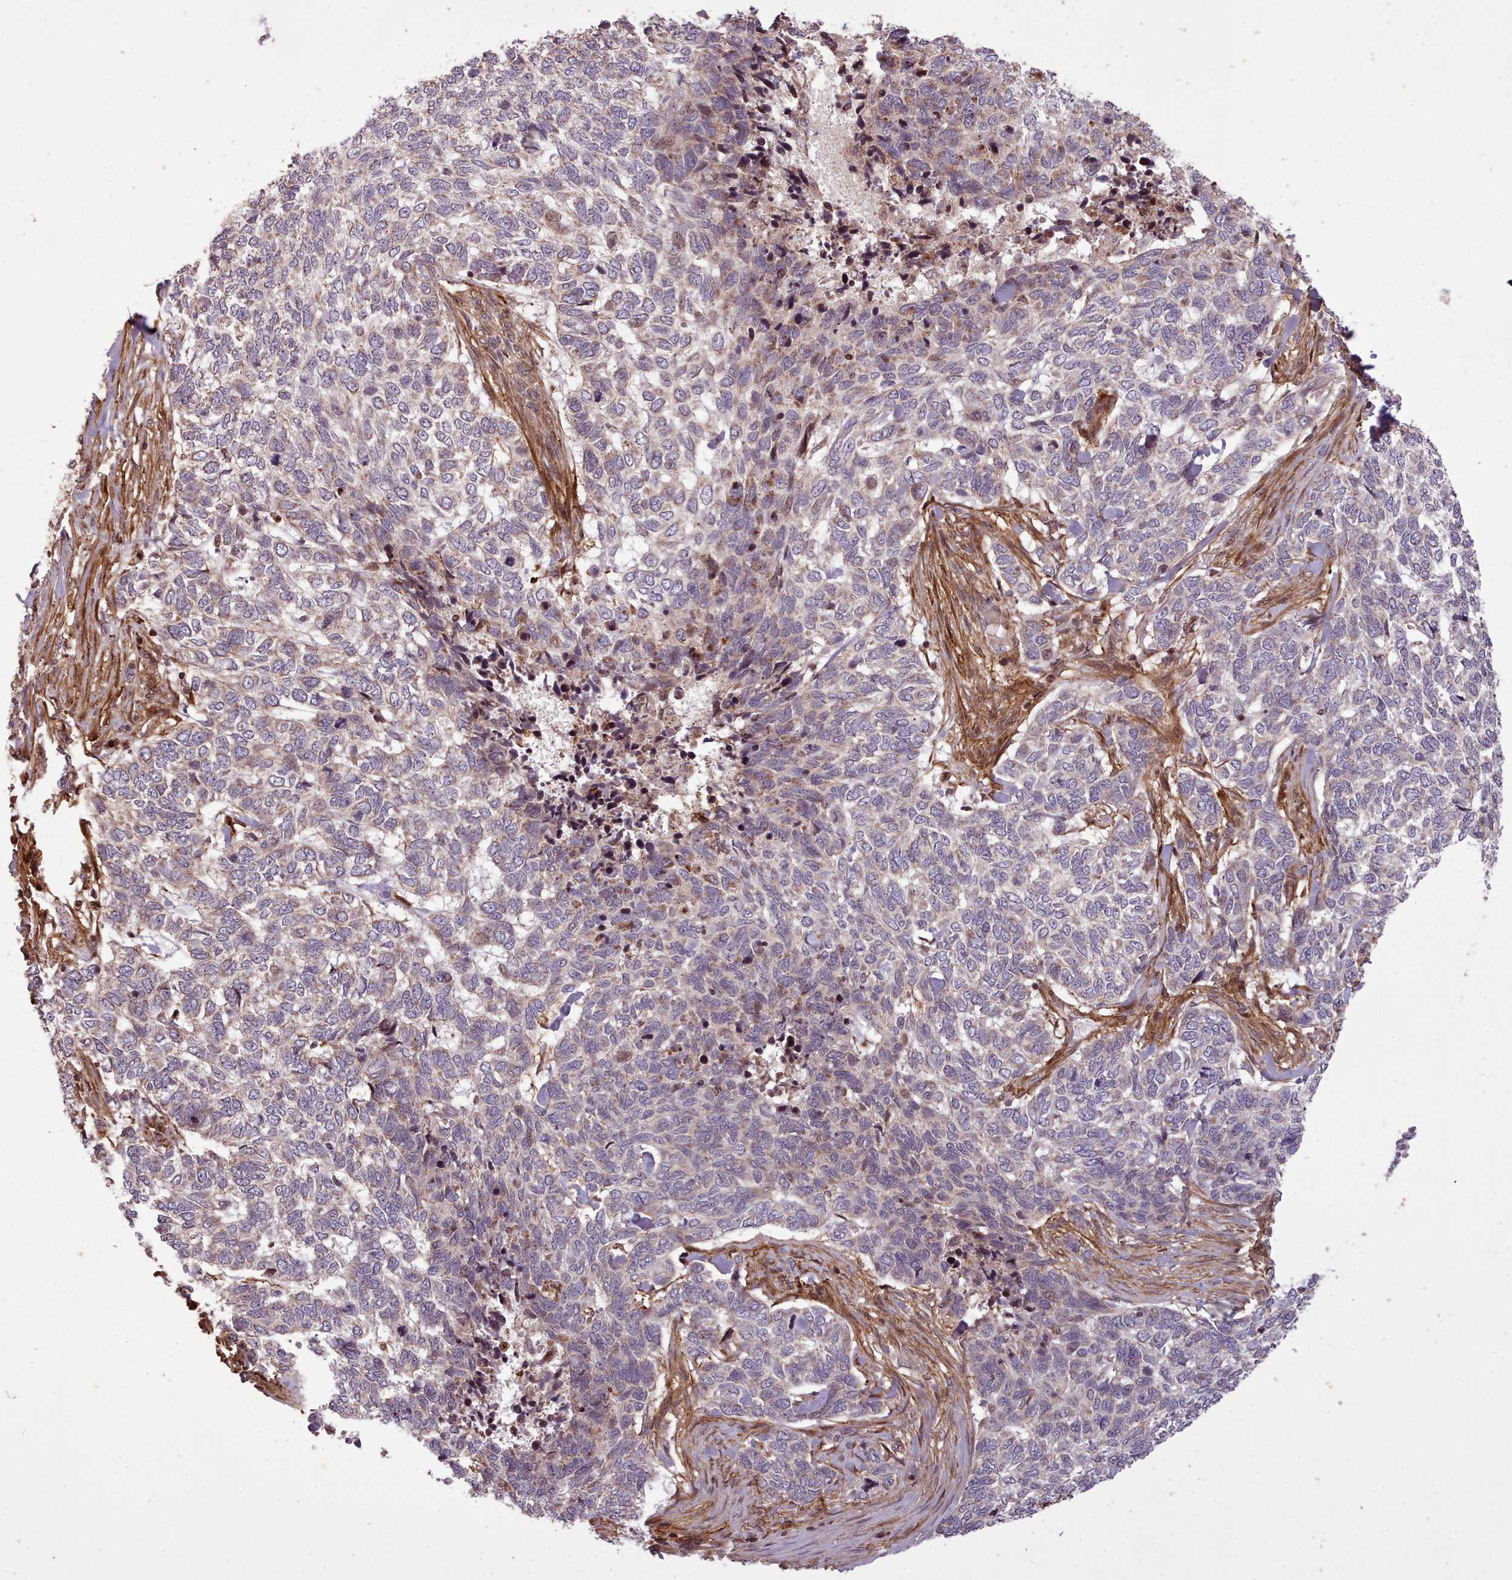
{"staining": {"intensity": "moderate", "quantity": "<25%", "location": "cytoplasmic/membranous,nuclear"}, "tissue": "skin cancer", "cell_type": "Tumor cells", "image_type": "cancer", "snomed": [{"axis": "morphology", "description": "Basal cell carcinoma"}, {"axis": "topography", "description": "Skin"}], "caption": "Protein staining reveals moderate cytoplasmic/membranous and nuclear positivity in about <25% of tumor cells in basal cell carcinoma (skin).", "gene": "NLRP7", "patient": {"sex": "female", "age": 65}}